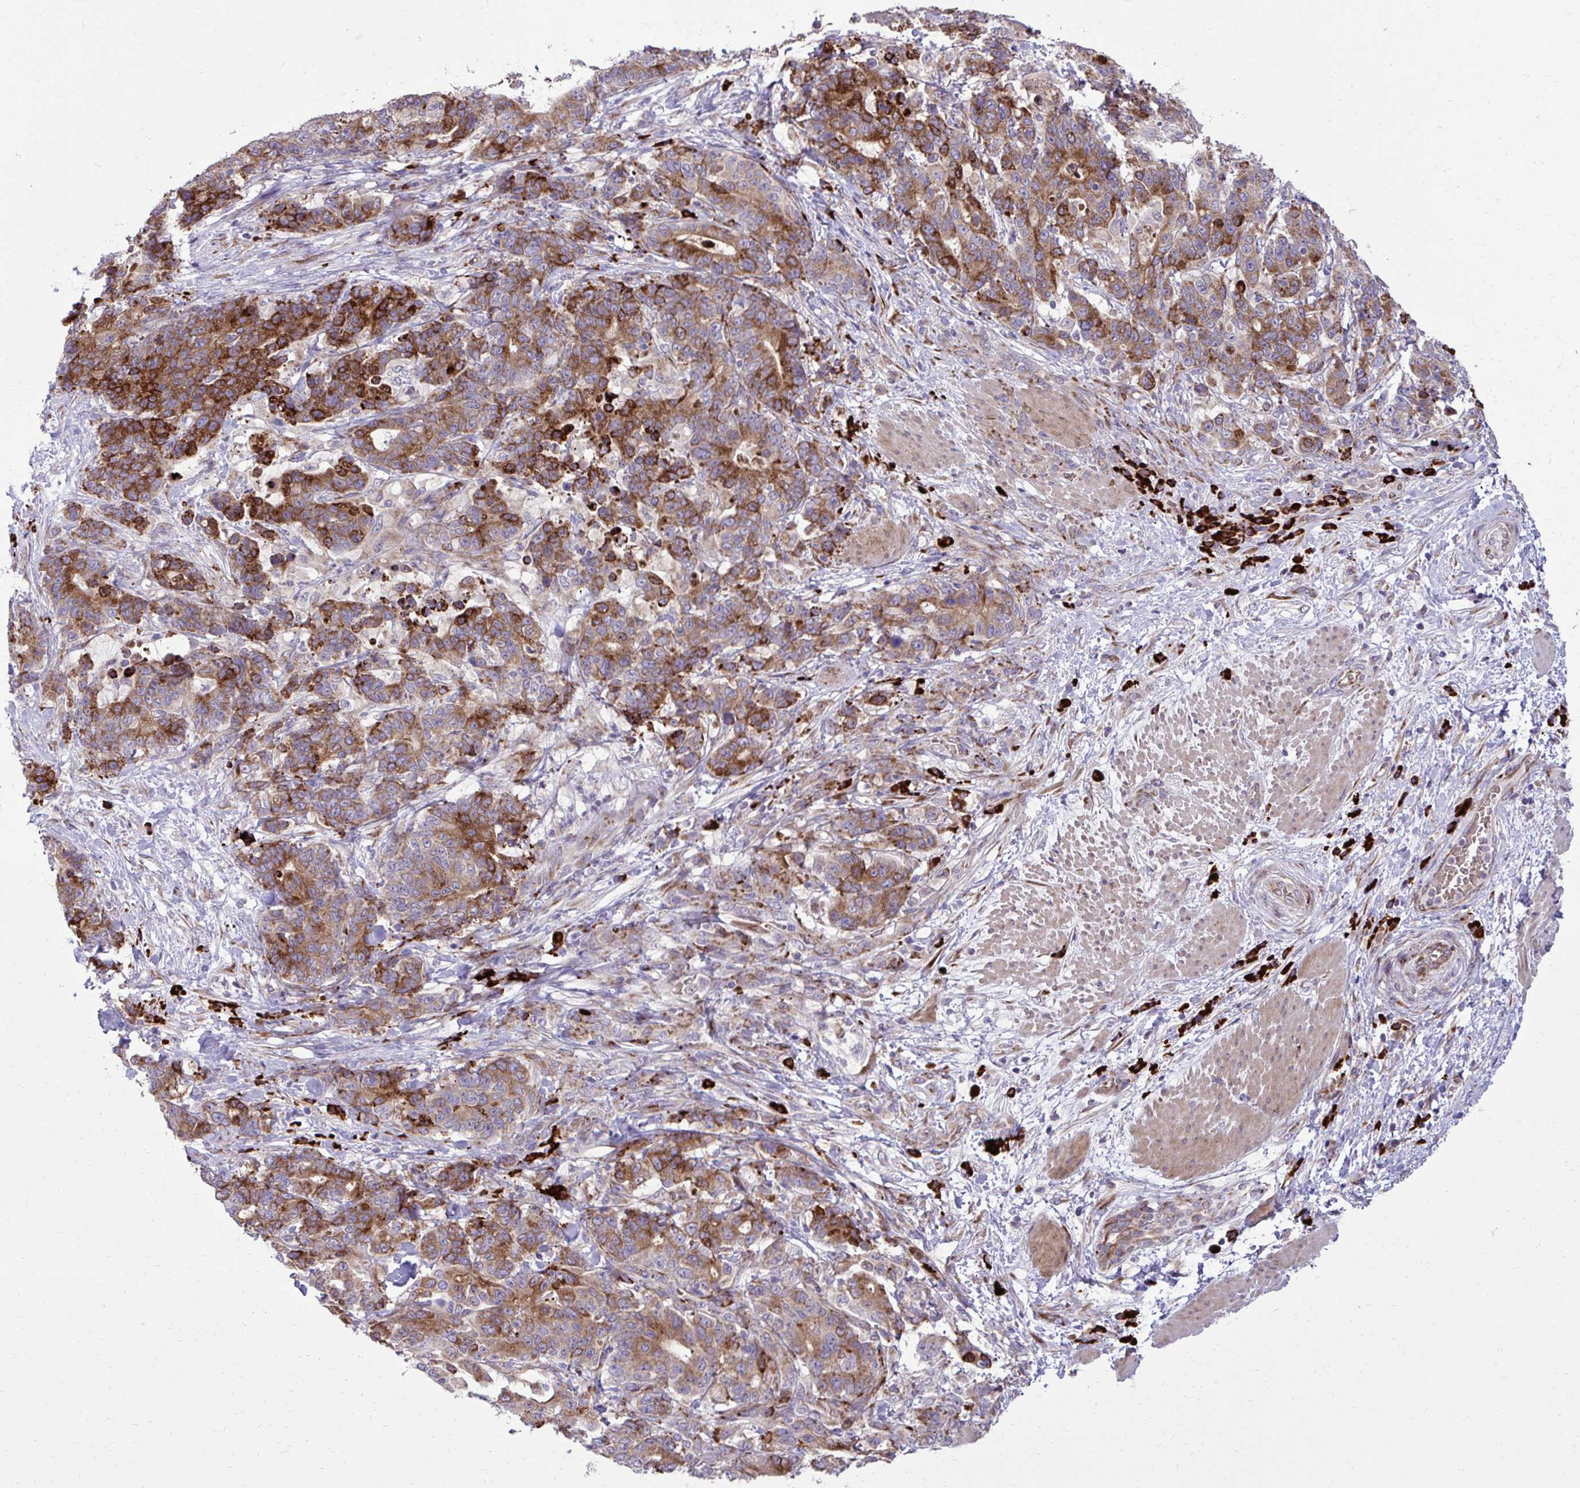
{"staining": {"intensity": "moderate", "quantity": ">75%", "location": "cytoplasmic/membranous"}, "tissue": "stomach cancer", "cell_type": "Tumor cells", "image_type": "cancer", "snomed": [{"axis": "morphology", "description": "Normal tissue, NOS"}, {"axis": "morphology", "description": "Adenocarcinoma, NOS"}, {"axis": "topography", "description": "Stomach"}], "caption": "Tumor cells exhibit medium levels of moderate cytoplasmic/membranous staining in about >75% of cells in human stomach cancer (adenocarcinoma).", "gene": "LIMS1", "patient": {"sex": "female", "age": 64}}